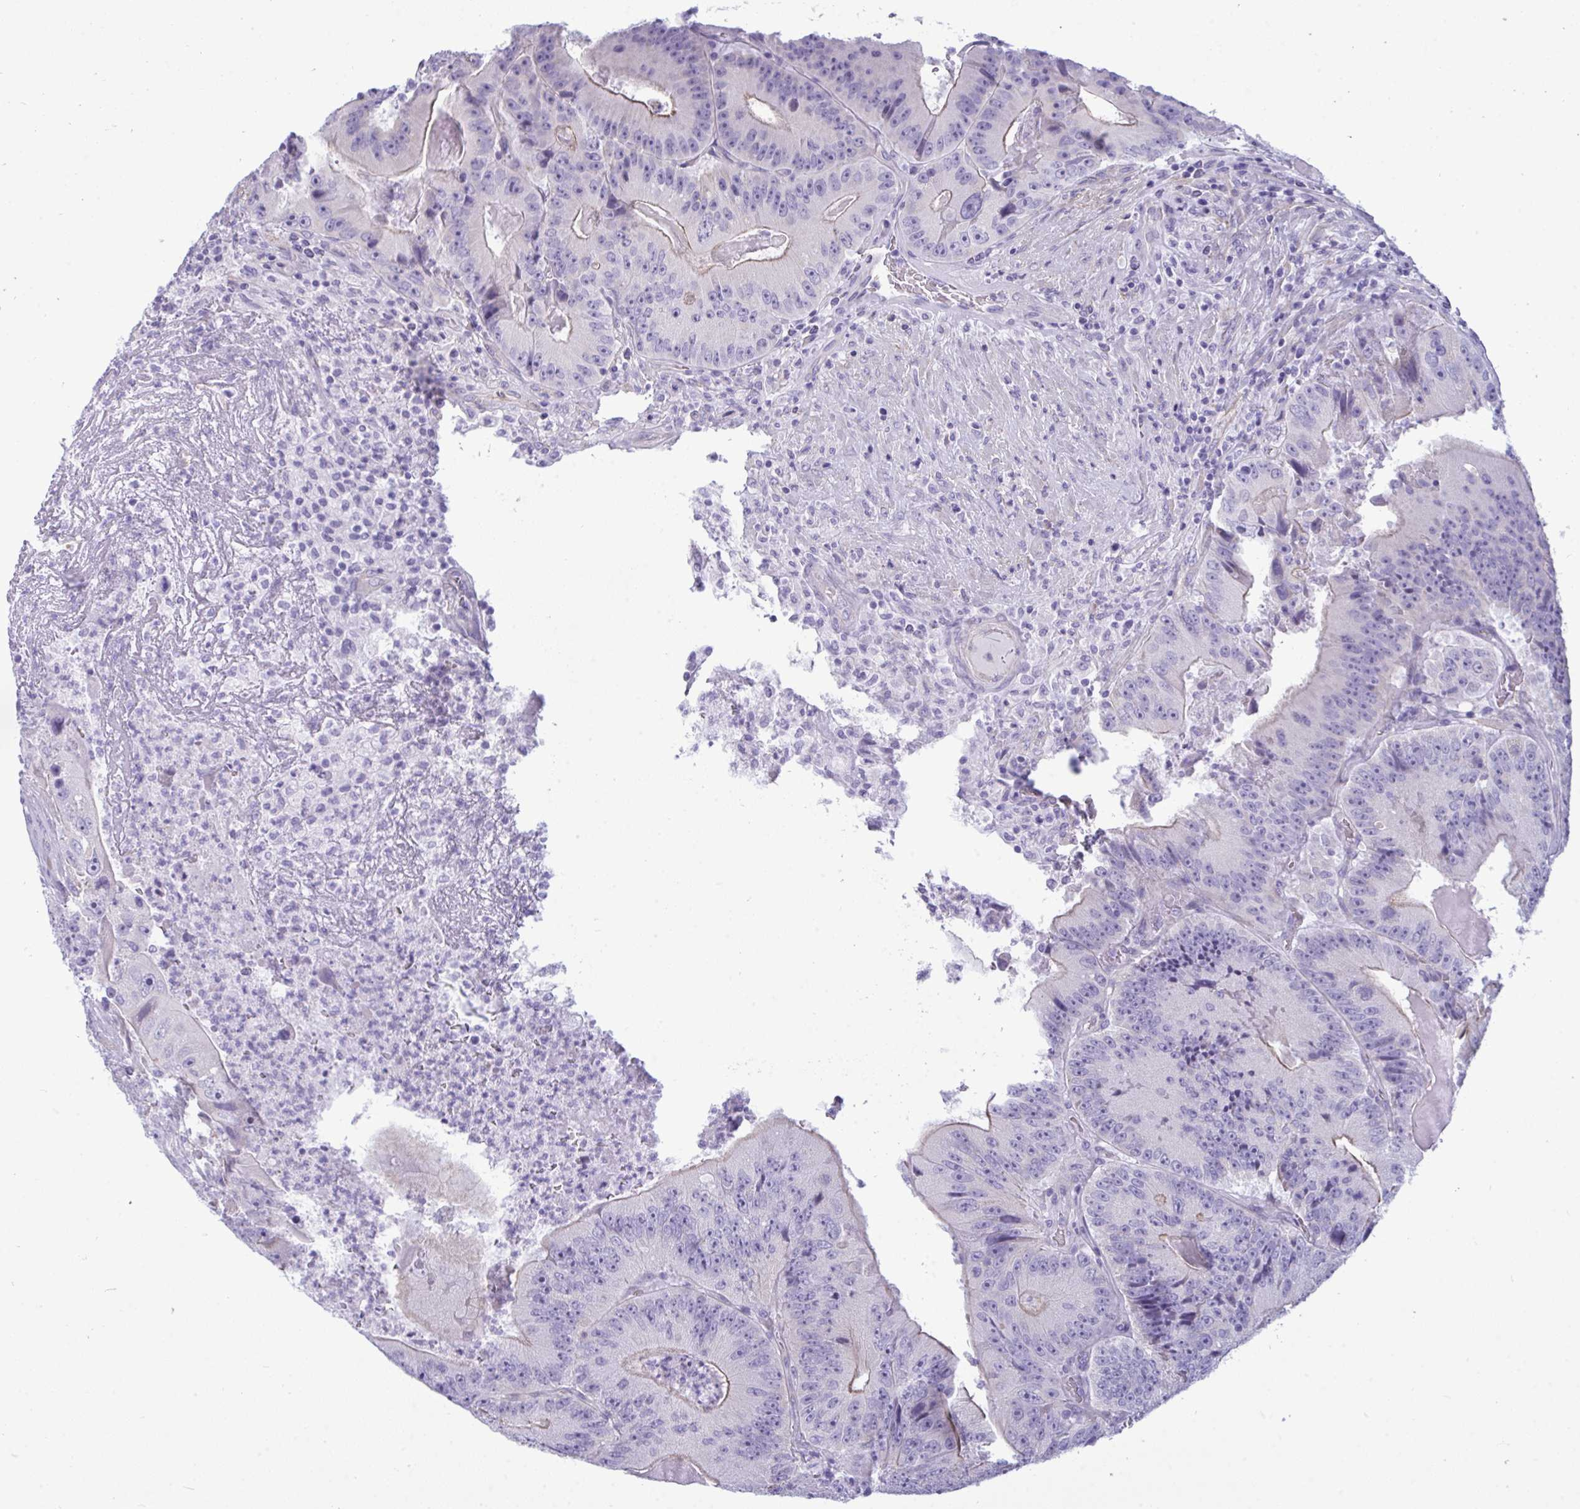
{"staining": {"intensity": "negative", "quantity": "none", "location": "none"}, "tissue": "colorectal cancer", "cell_type": "Tumor cells", "image_type": "cancer", "snomed": [{"axis": "morphology", "description": "Adenocarcinoma, NOS"}, {"axis": "topography", "description": "Colon"}], "caption": "The immunohistochemistry (IHC) micrograph has no significant expression in tumor cells of colorectal adenocarcinoma tissue. (Stains: DAB (3,3'-diaminobenzidine) immunohistochemistry (IHC) with hematoxylin counter stain, Microscopy: brightfield microscopy at high magnification).", "gene": "MYH10", "patient": {"sex": "female", "age": 86}}